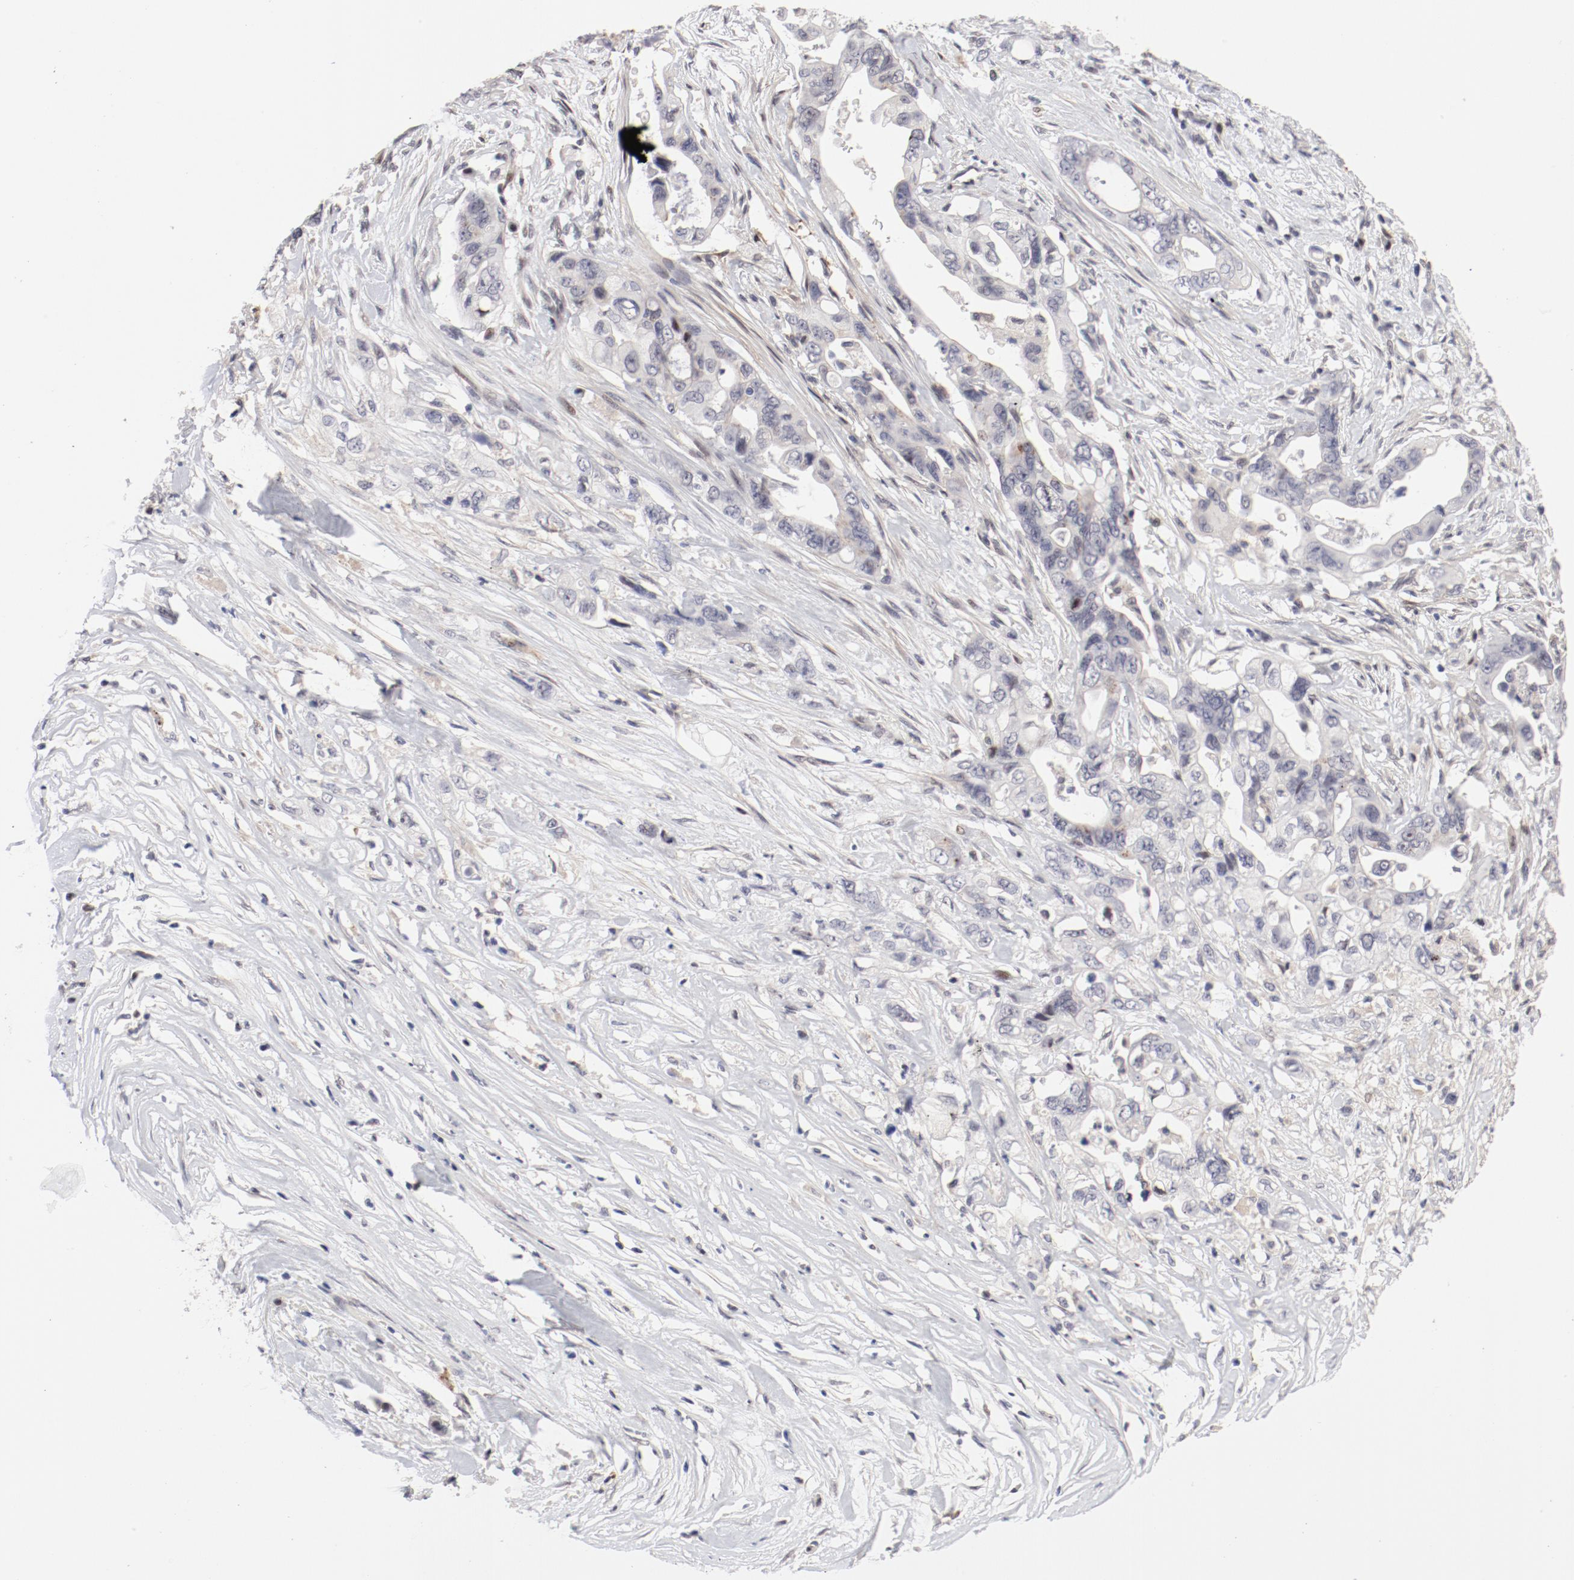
{"staining": {"intensity": "negative", "quantity": "none", "location": "none"}, "tissue": "pancreatic cancer", "cell_type": "Tumor cells", "image_type": "cancer", "snomed": [{"axis": "morphology", "description": "Normal tissue, NOS"}, {"axis": "topography", "description": "Pancreas"}], "caption": "The histopathology image exhibits no staining of tumor cells in pancreatic cancer.", "gene": "FSCB", "patient": {"sex": "male", "age": 42}}